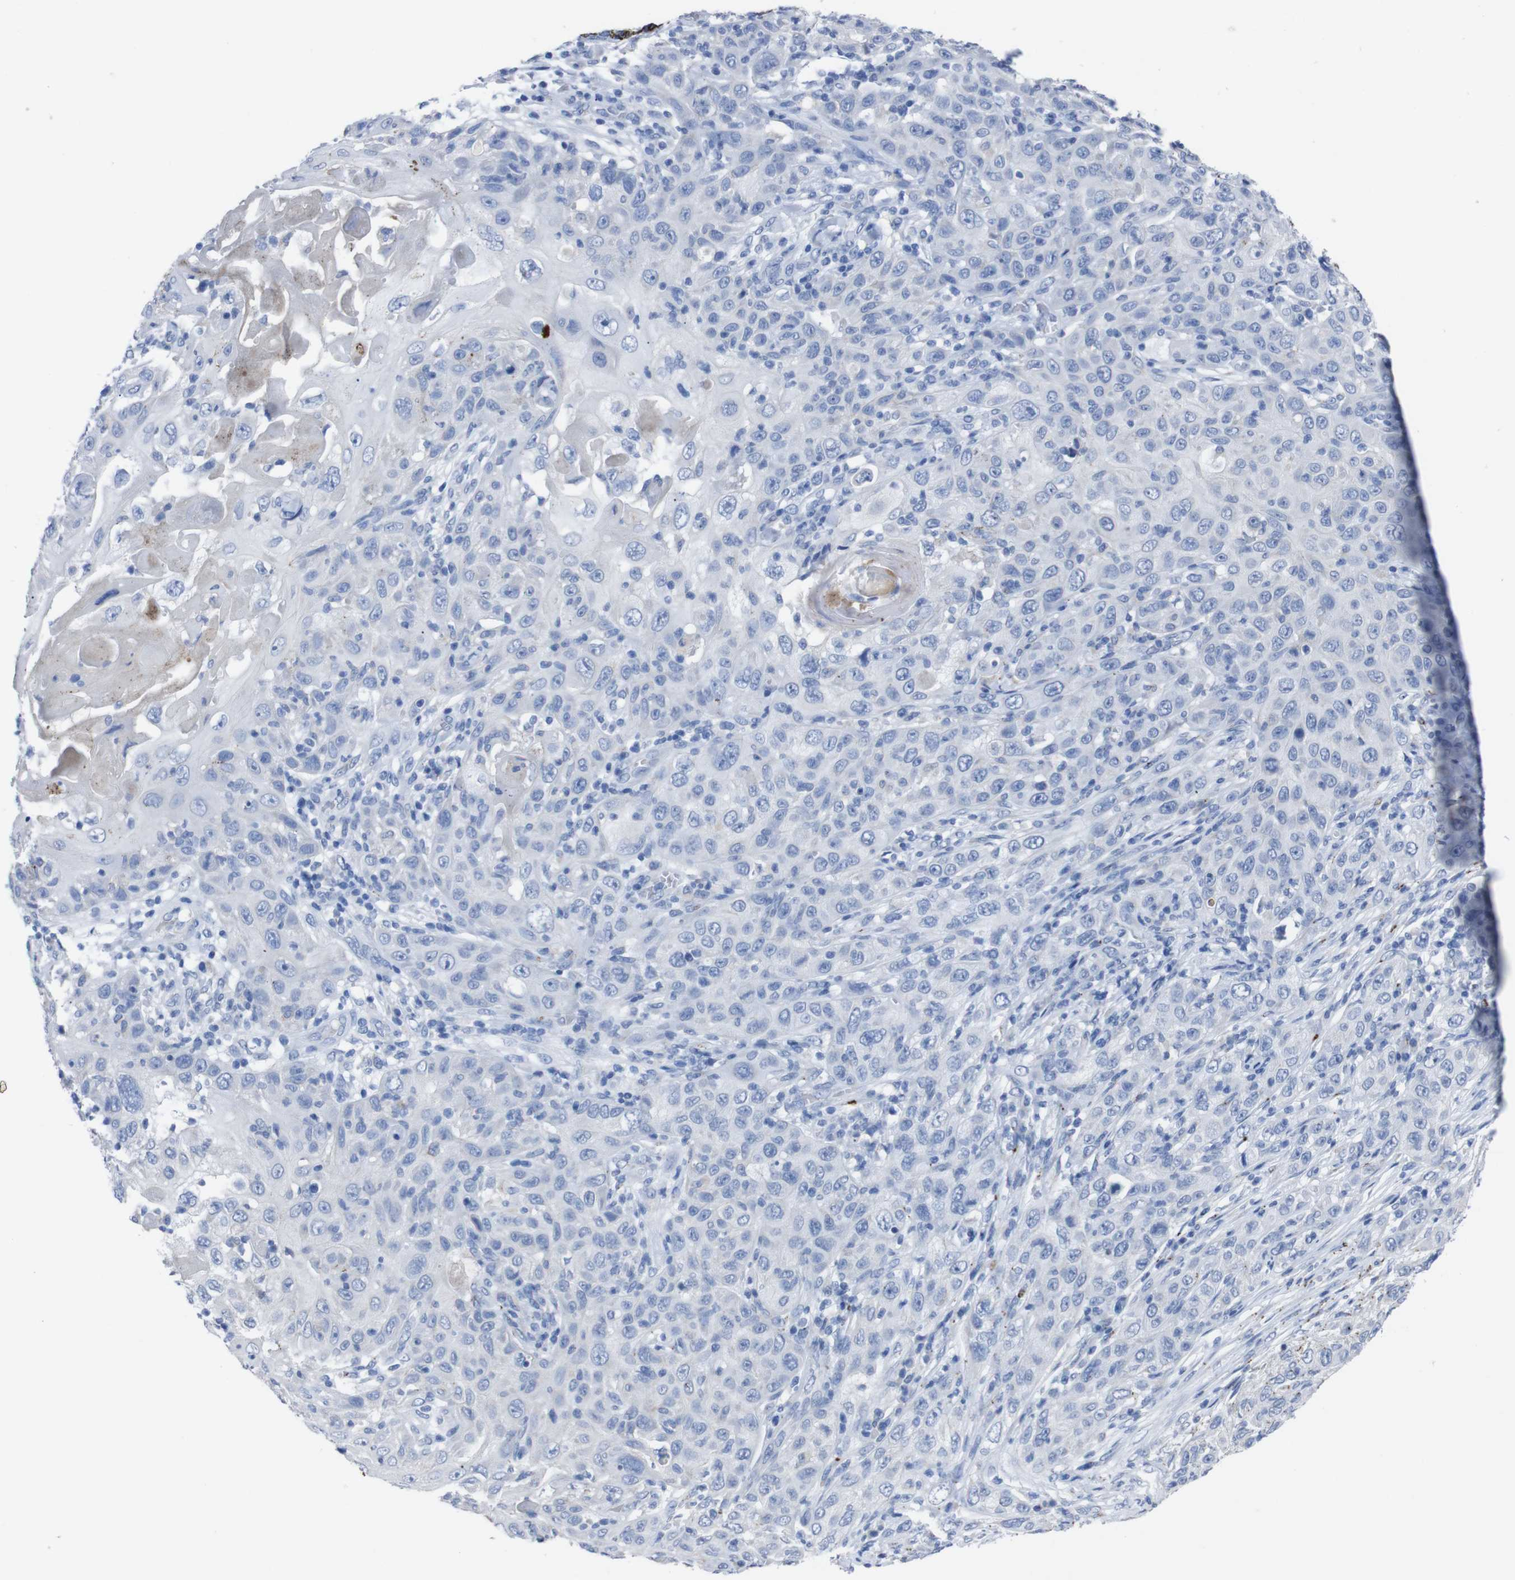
{"staining": {"intensity": "negative", "quantity": "none", "location": "none"}, "tissue": "skin cancer", "cell_type": "Tumor cells", "image_type": "cancer", "snomed": [{"axis": "morphology", "description": "Squamous cell carcinoma, NOS"}, {"axis": "topography", "description": "Skin"}], "caption": "The photomicrograph exhibits no significant positivity in tumor cells of squamous cell carcinoma (skin). Nuclei are stained in blue.", "gene": "GJB2", "patient": {"sex": "female", "age": 88}}